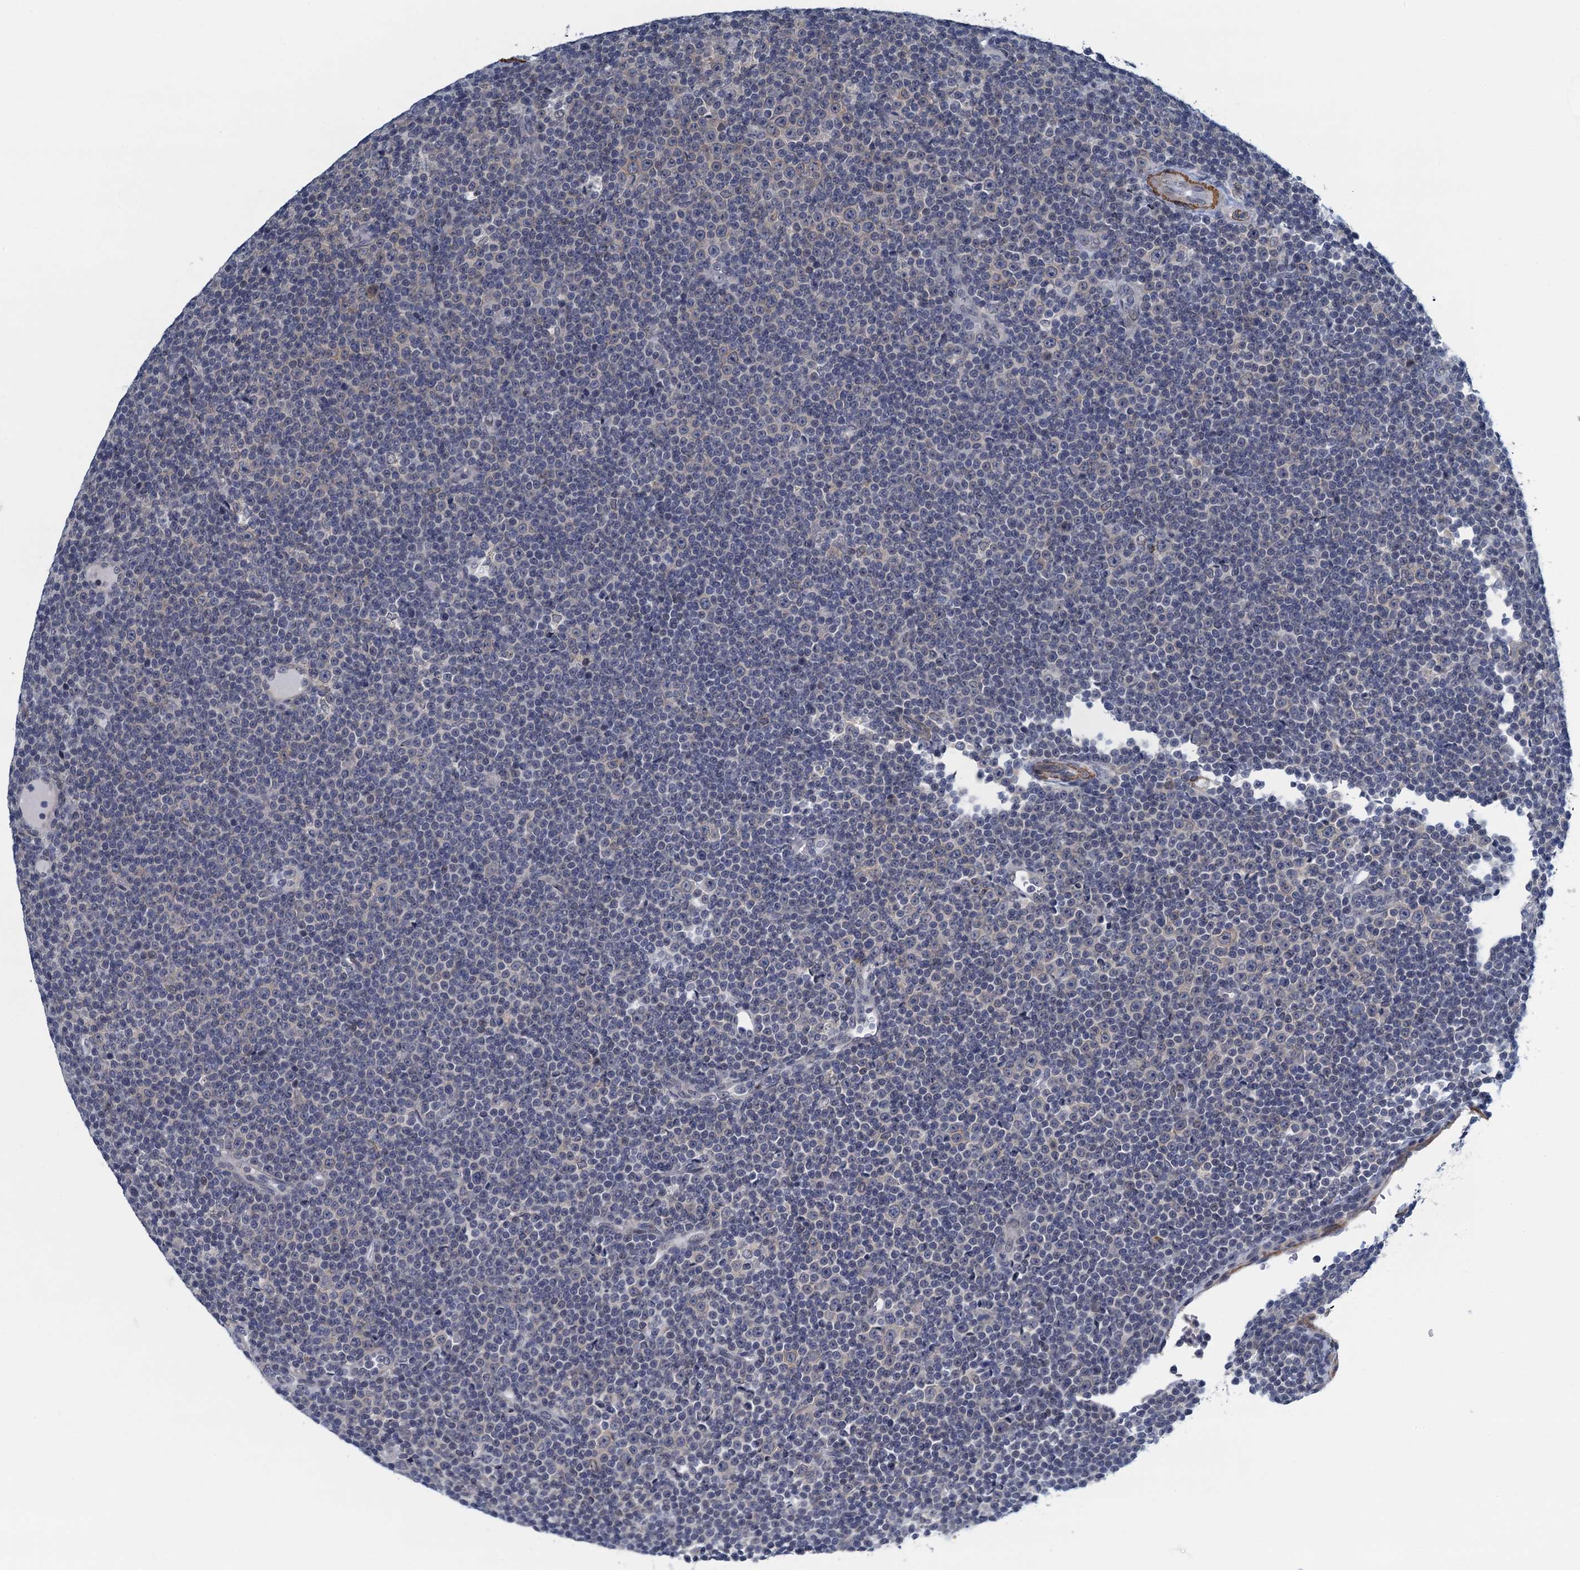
{"staining": {"intensity": "negative", "quantity": "none", "location": "none"}, "tissue": "lymphoma", "cell_type": "Tumor cells", "image_type": "cancer", "snomed": [{"axis": "morphology", "description": "Malignant lymphoma, non-Hodgkin's type, Low grade"}, {"axis": "topography", "description": "Lymph node"}], "caption": "IHC micrograph of neoplastic tissue: lymphoma stained with DAB (3,3'-diaminobenzidine) shows no significant protein expression in tumor cells.", "gene": "ALG2", "patient": {"sex": "female", "age": 67}}